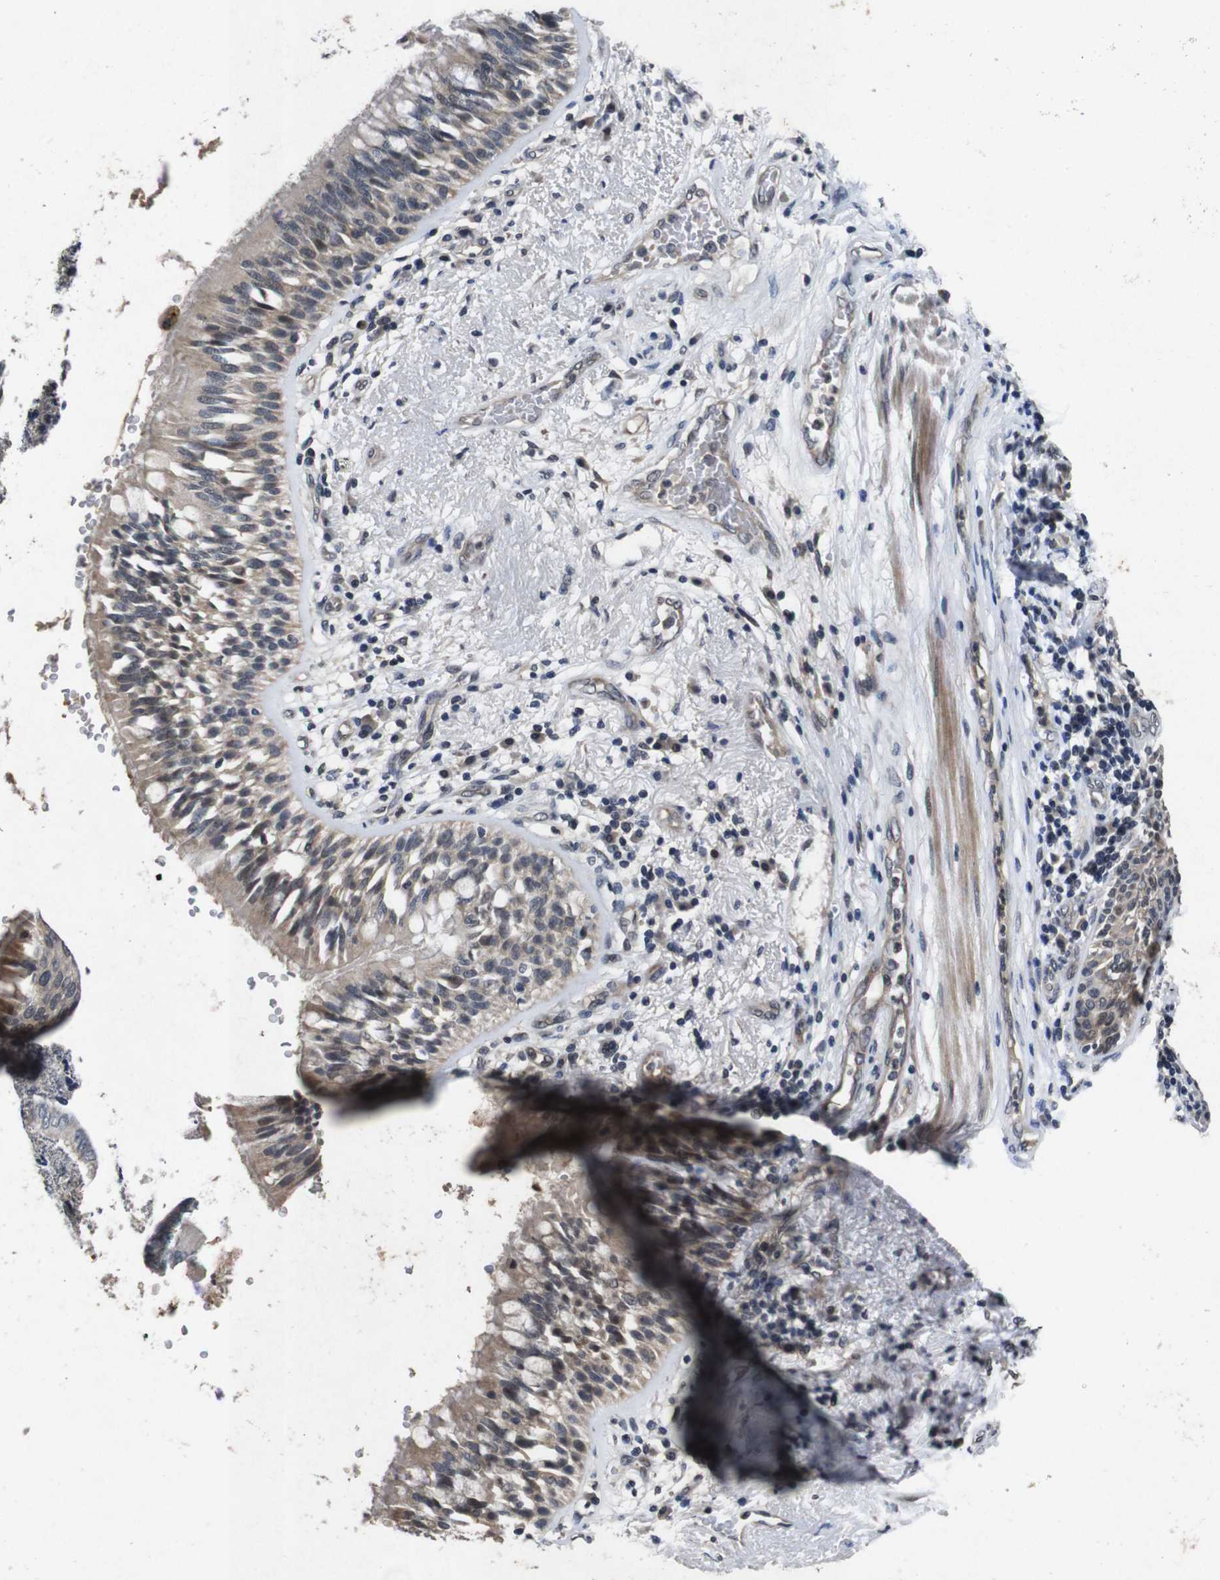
{"staining": {"intensity": "weak", "quantity": ">75%", "location": "cytoplasmic/membranous"}, "tissue": "bronchus", "cell_type": "Respiratory epithelial cells", "image_type": "normal", "snomed": [{"axis": "morphology", "description": "Normal tissue, NOS"}, {"axis": "morphology", "description": "Adenocarcinoma, NOS"}, {"axis": "morphology", "description": "Adenocarcinoma, metastatic, NOS"}, {"axis": "topography", "description": "Lymph node"}, {"axis": "topography", "description": "Bronchus"}, {"axis": "topography", "description": "Lung"}], "caption": "A high-resolution histopathology image shows immunohistochemistry (IHC) staining of normal bronchus, which reveals weak cytoplasmic/membranous positivity in approximately >75% of respiratory epithelial cells.", "gene": "AKT3", "patient": {"sex": "female", "age": 54}}